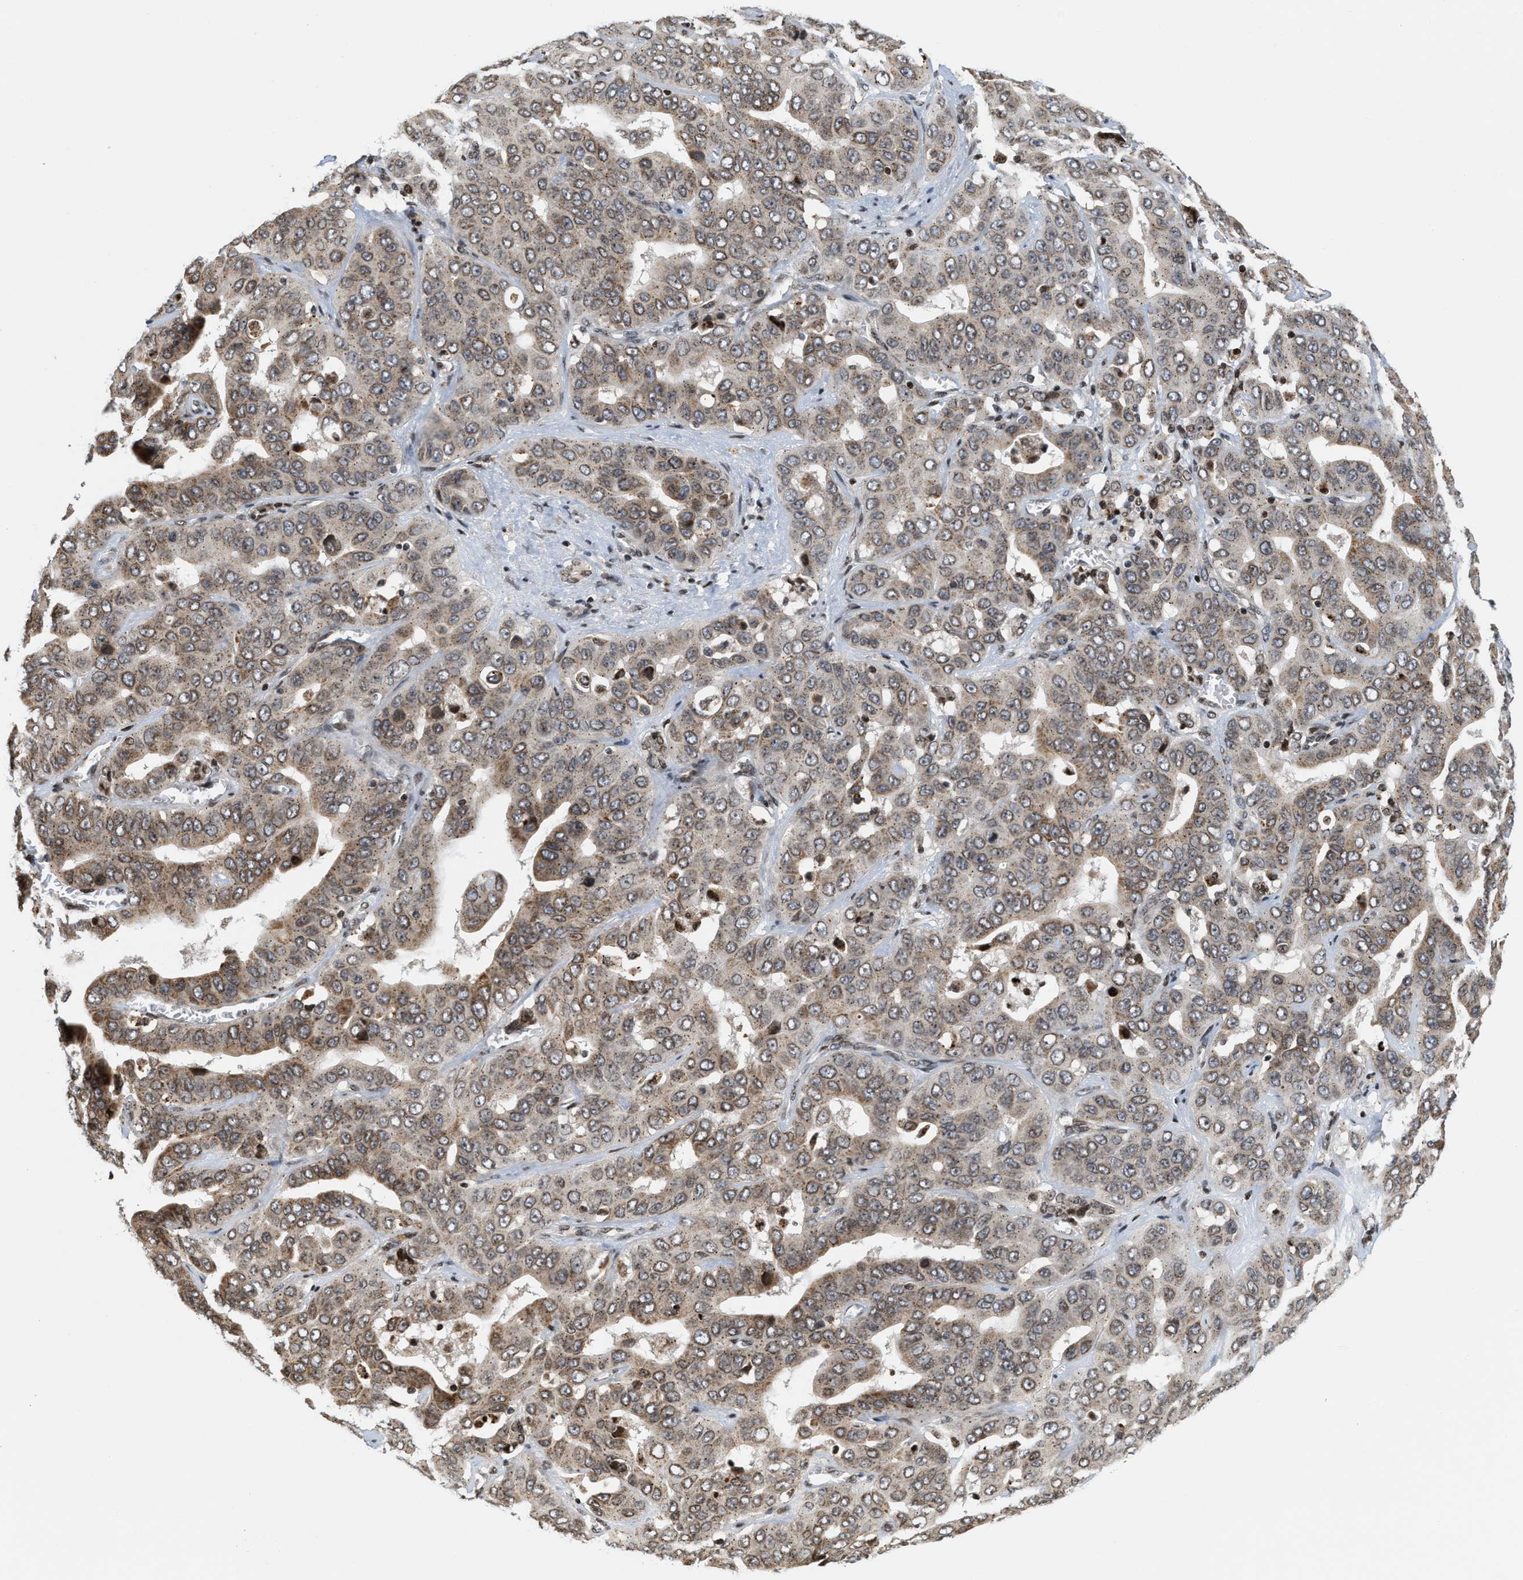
{"staining": {"intensity": "moderate", "quantity": ">75%", "location": "cytoplasmic/membranous"}, "tissue": "liver cancer", "cell_type": "Tumor cells", "image_type": "cancer", "snomed": [{"axis": "morphology", "description": "Cholangiocarcinoma"}, {"axis": "topography", "description": "Liver"}], "caption": "A high-resolution micrograph shows immunohistochemistry (IHC) staining of liver cancer (cholangiocarcinoma), which demonstrates moderate cytoplasmic/membranous positivity in about >75% of tumor cells.", "gene": "PDZD2", "patient": {"sex": "female", "age": 52}}